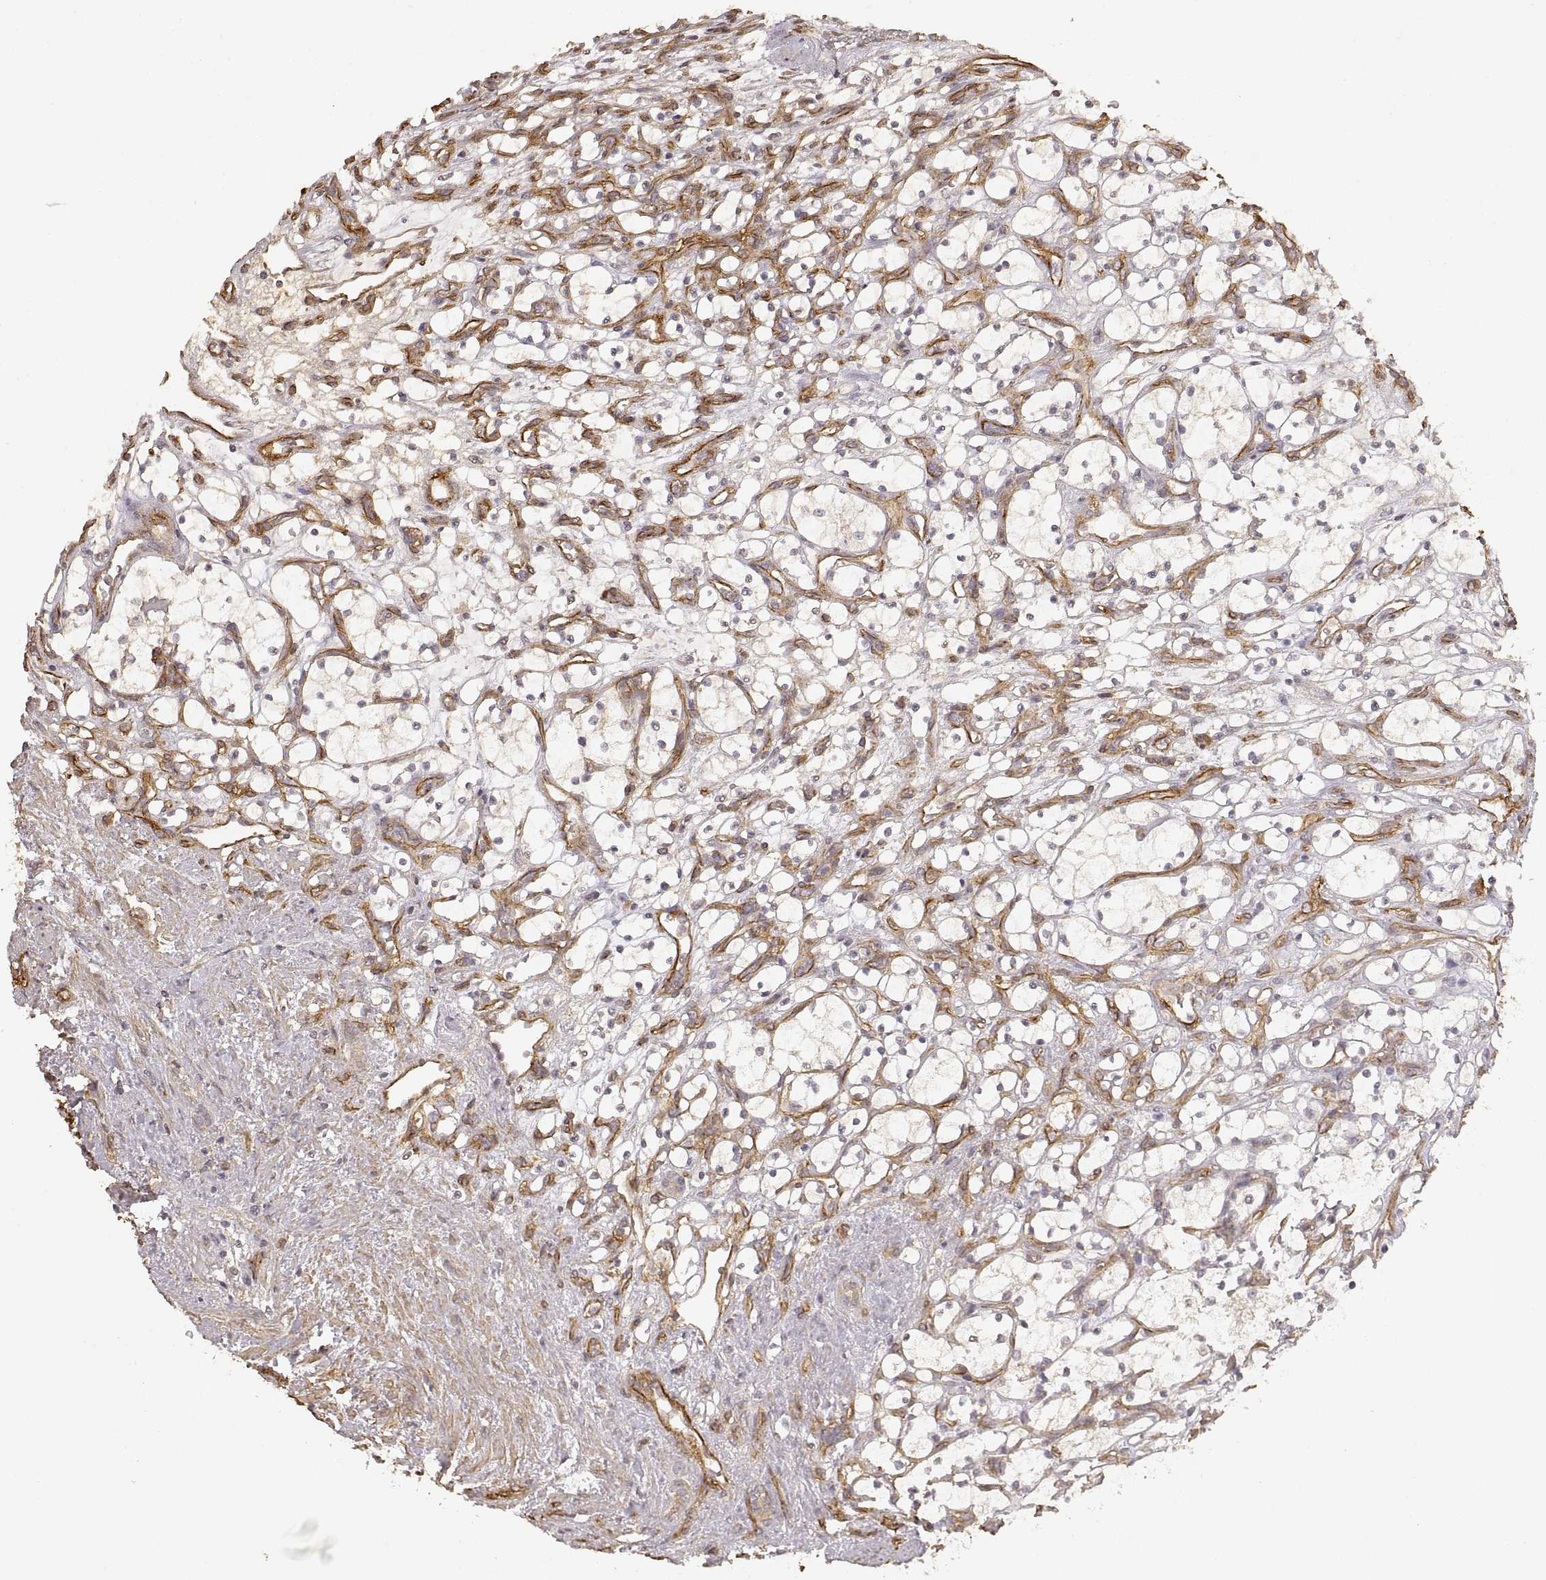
{"staining": {"intensity": "negative", "quantity": "none", "location": "none"}, "tissue": "renal cancer", "cell_type": "Tumor cells", "image_type": "cancer", "snomed": [{"axis": "morphology", "description": "Adenocarcinoma, NOS"}, {"axis": "topography", "description": "Kidney"}], "caption": "An IHC image of adenocarcinoma (renal) is shown. There is no staining in tumor cells of adenocarcinoma (renal).", "gene": "LAMA4", "patient": {"sex": "female", "age": 69}}